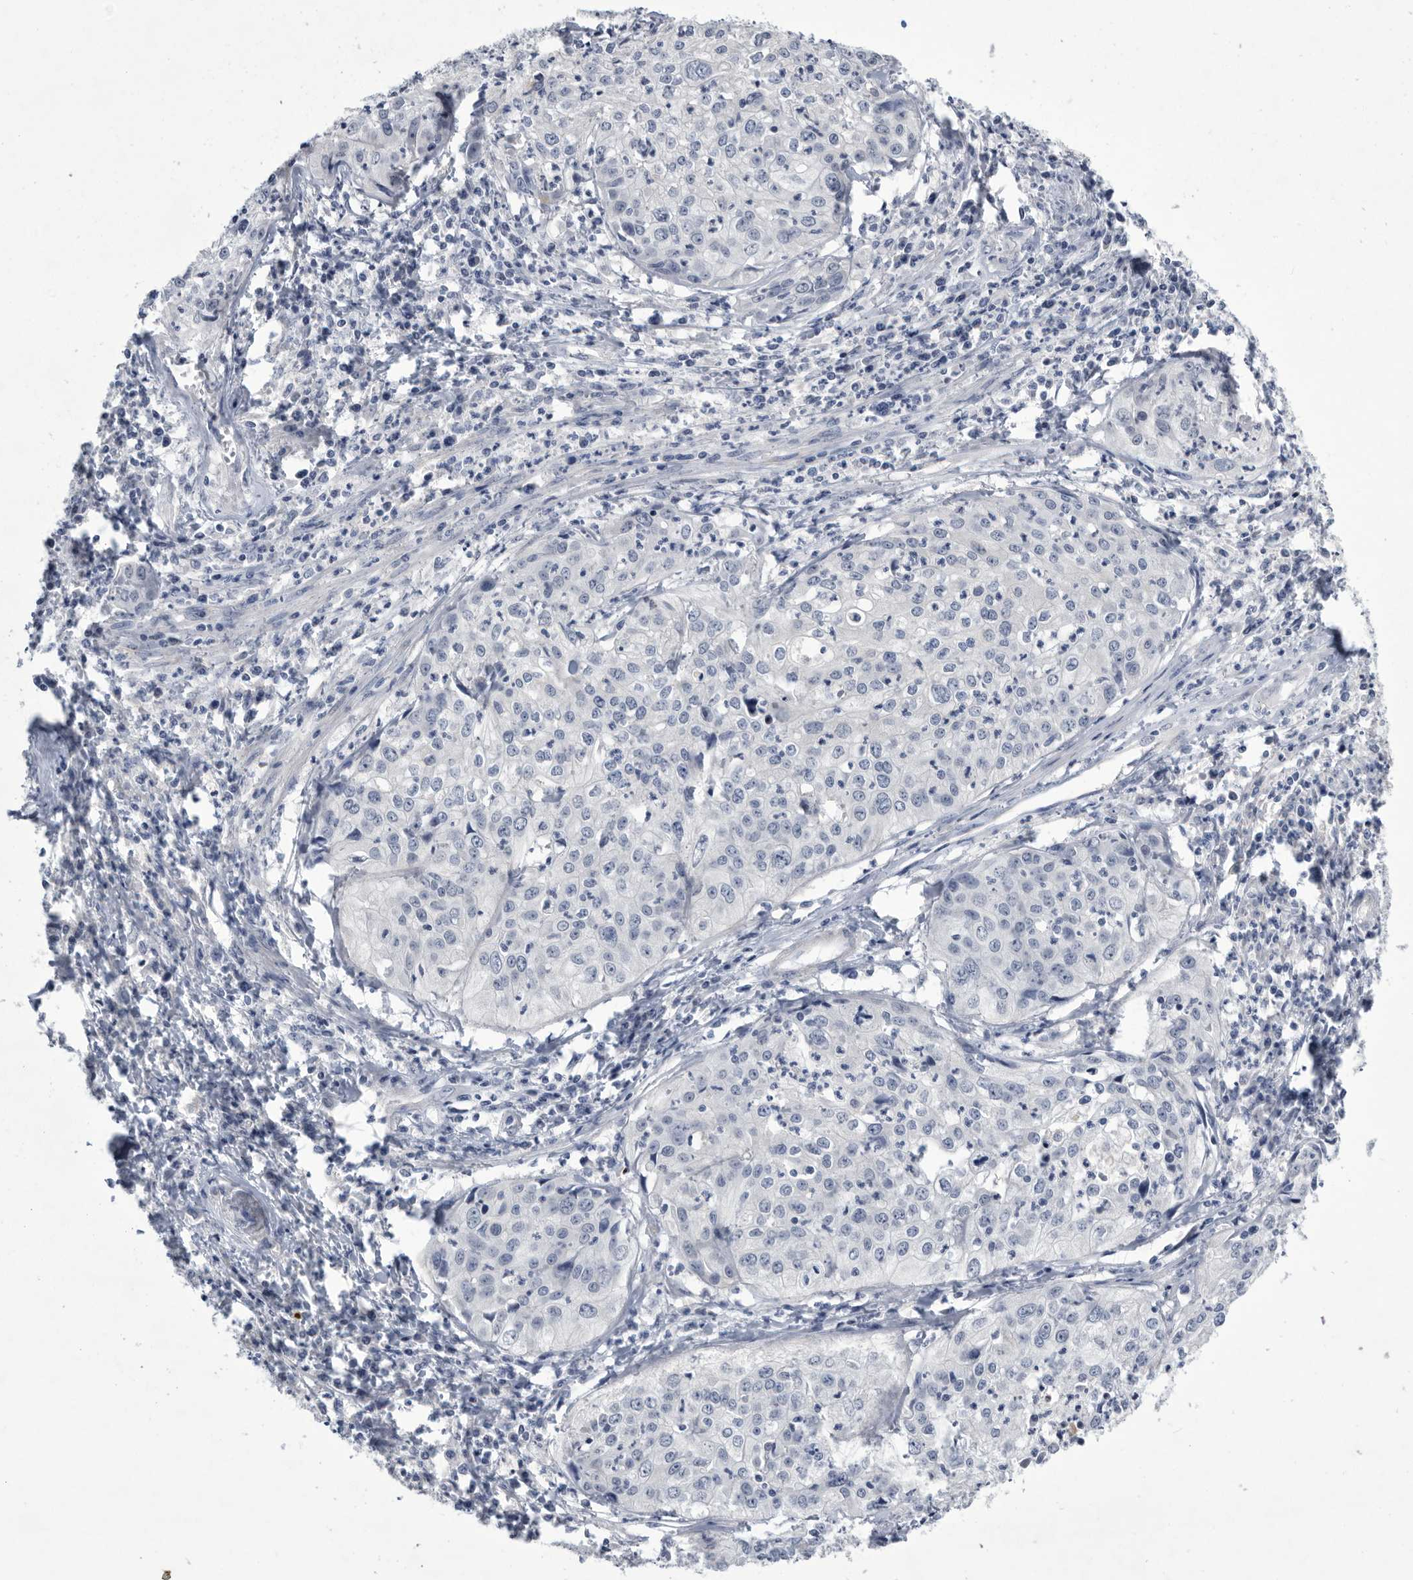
{"staining": {"intensity": "negative", "quantity": "none", "location": "none"}, "tissue": "cervical cancer", "cell_type": "Tumor cells", "image_type": "cancer", "snomed": [{"axis": "morphology", "description": "Squamous cell carcinoma, NOS"}, {"axis": "topography", "description": "Cervix"}], "caption": "IHC histopathology image of neoplastic tissue: cervical cancer (squamous cell carcinoma) stained with DAB exhibits no significant protein staining in tumor cells.", "gene": "BTBD6", "patient": {"sex": "female", "age": 31}}